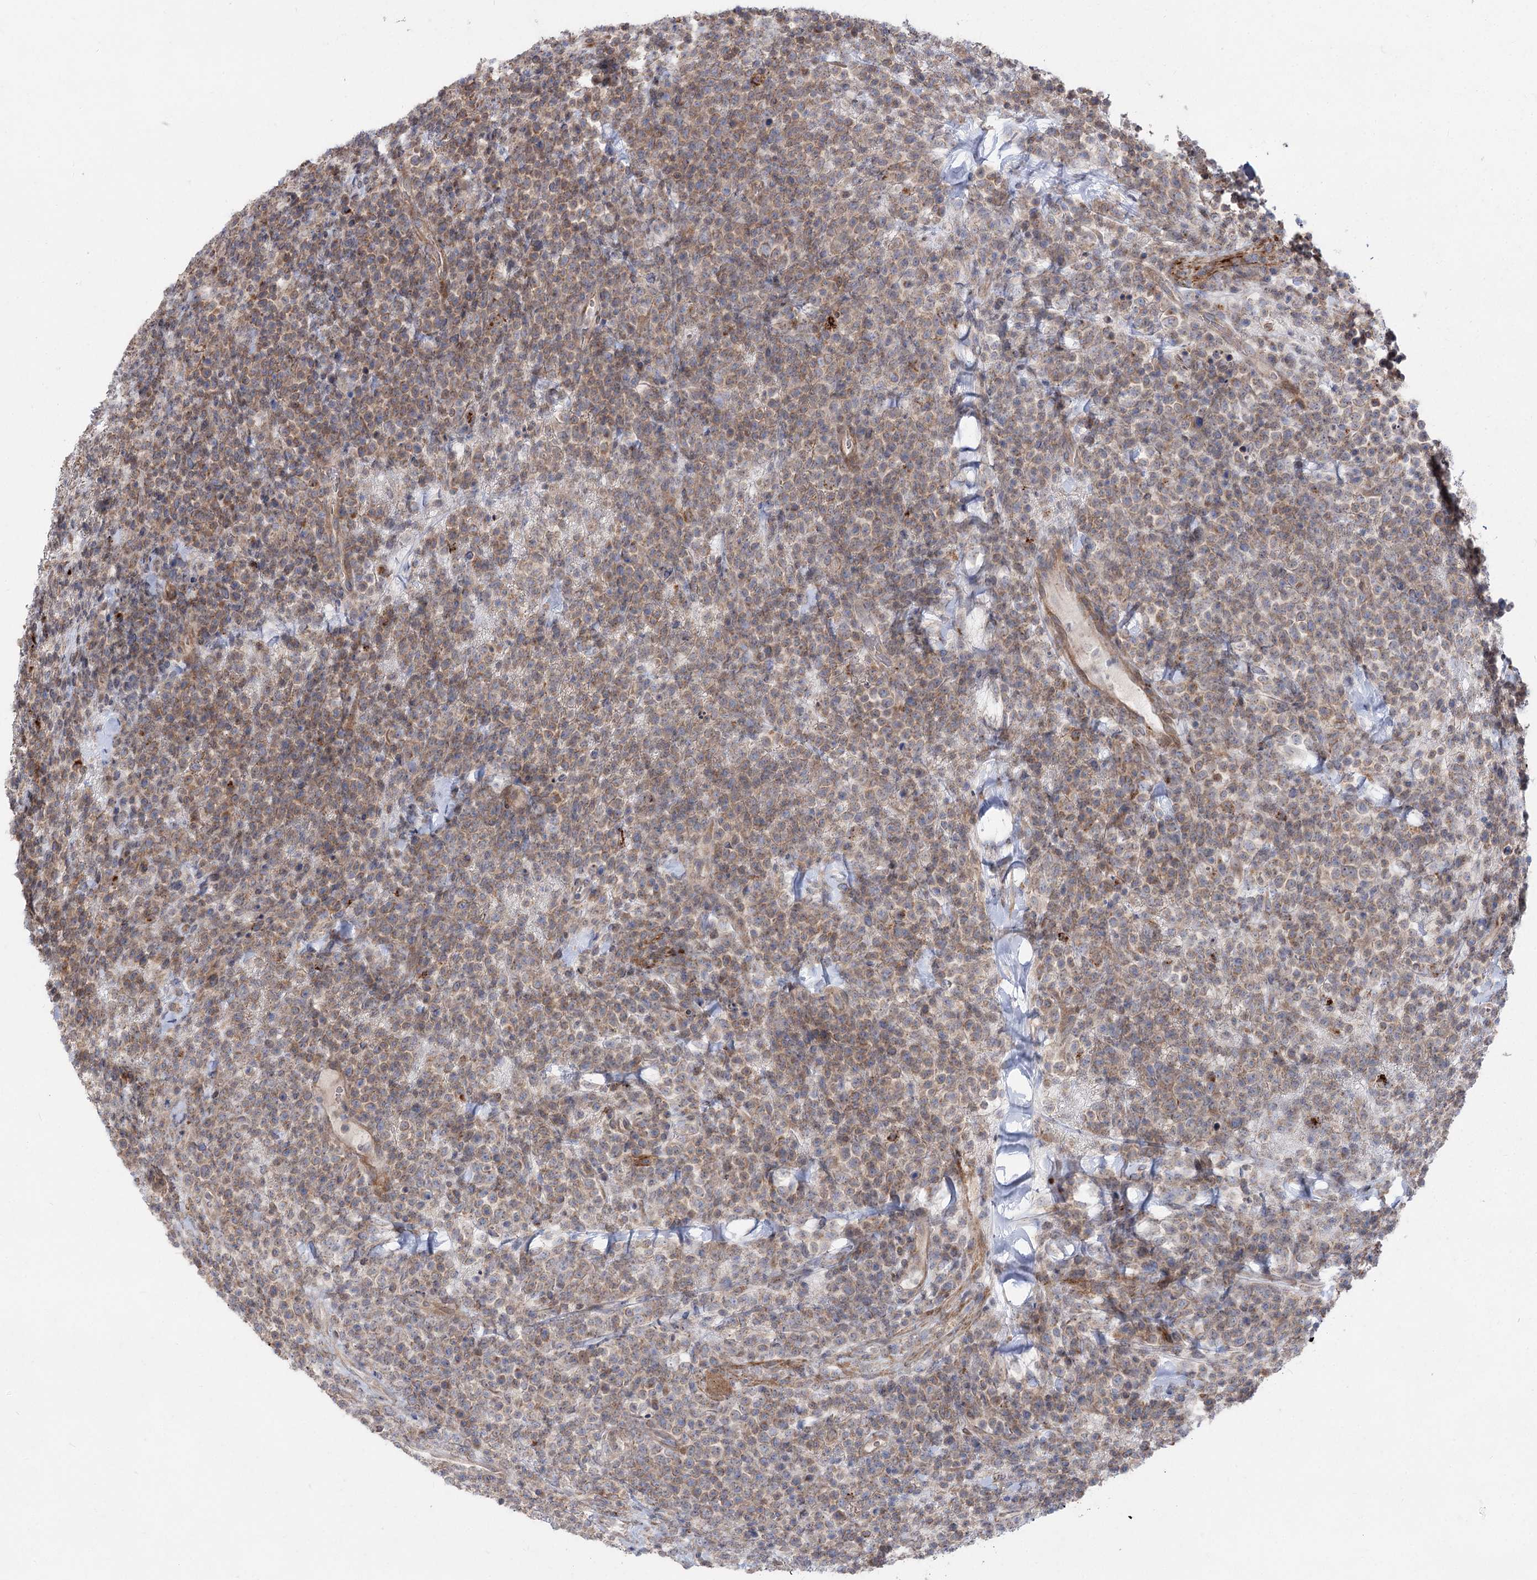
{"staining": {"intensity": "moderate", "quantity": "<25%", "location": "cytoplasmic/membranous"}, "tissue": "lymphoma", "cell_type": "Tumor cells", "image_type": "cancer", "snomed": [{"axis": "morphology", "description": "Malignant lymphoma, non-Hodgkin's type, High grade"}, {"axis": "topography", "description": "Colon"}], "caption": "Approximately <25% of tumor cells in high-grade malignant lymphoma, non-Hodgkin's type exhibit moderate cytoplasmic/membranous protein positivity as visualized by brown immunohistochemical staining.", "gene": "SH3BP5L", "patient": {"sex": "female", "age": 53}}